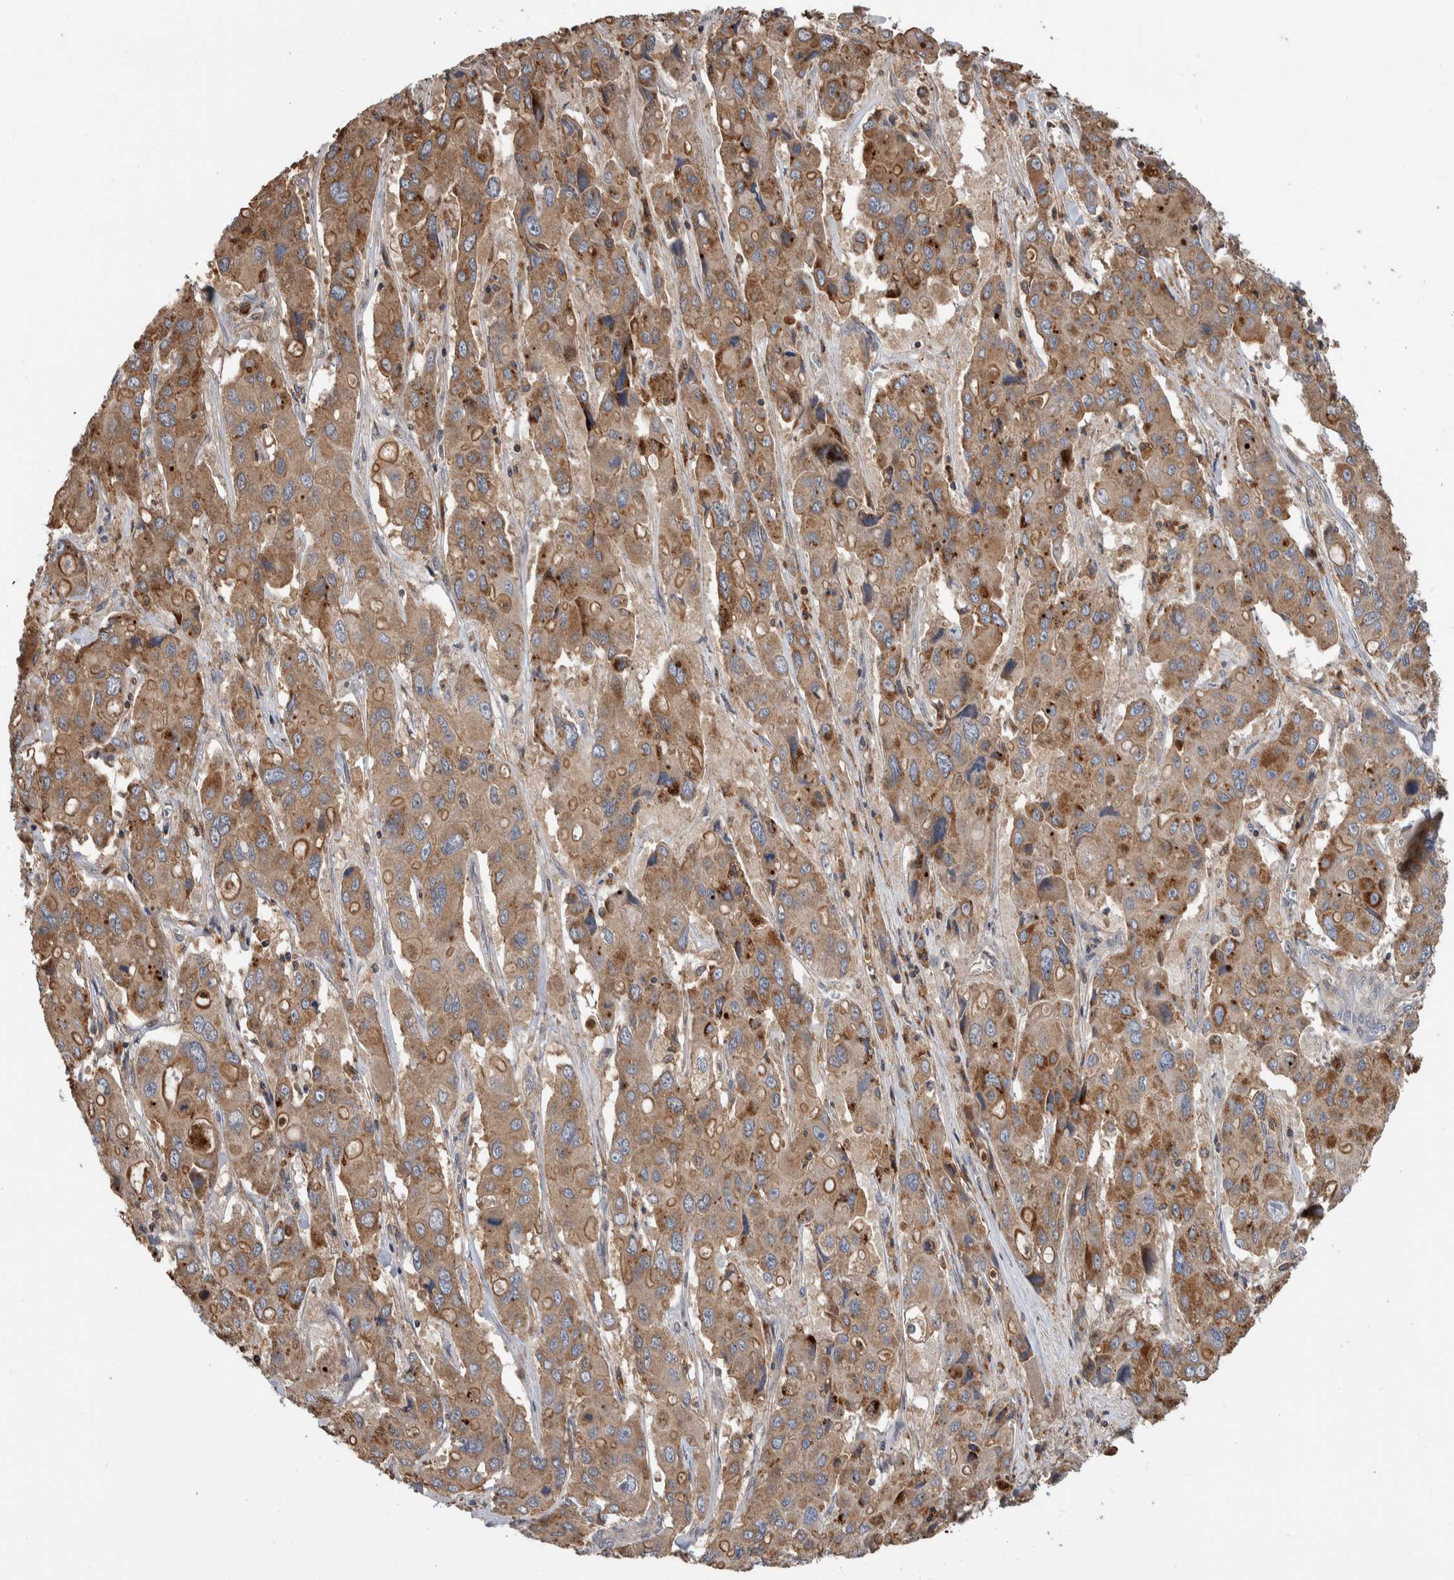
{"staining": {"intensity": "weak", "quantity": ">75%", "location": "cytoplasmic/membranous"}, "tissue": "liver cancer", "cell_type": "Tumor cells", "image_type": "cancer", "snomed": [{"axis": "morphology", "description": "Cholangiocarcinoma"}, {"axis": "topography", "description": "Liver"}], "caption": "Human liver cholangiocarcinoma stained with a protein marker reveals weak staining in tumor cells.", "gene": "SDCBP", "patient": {"sex": "male", "age": 67}}